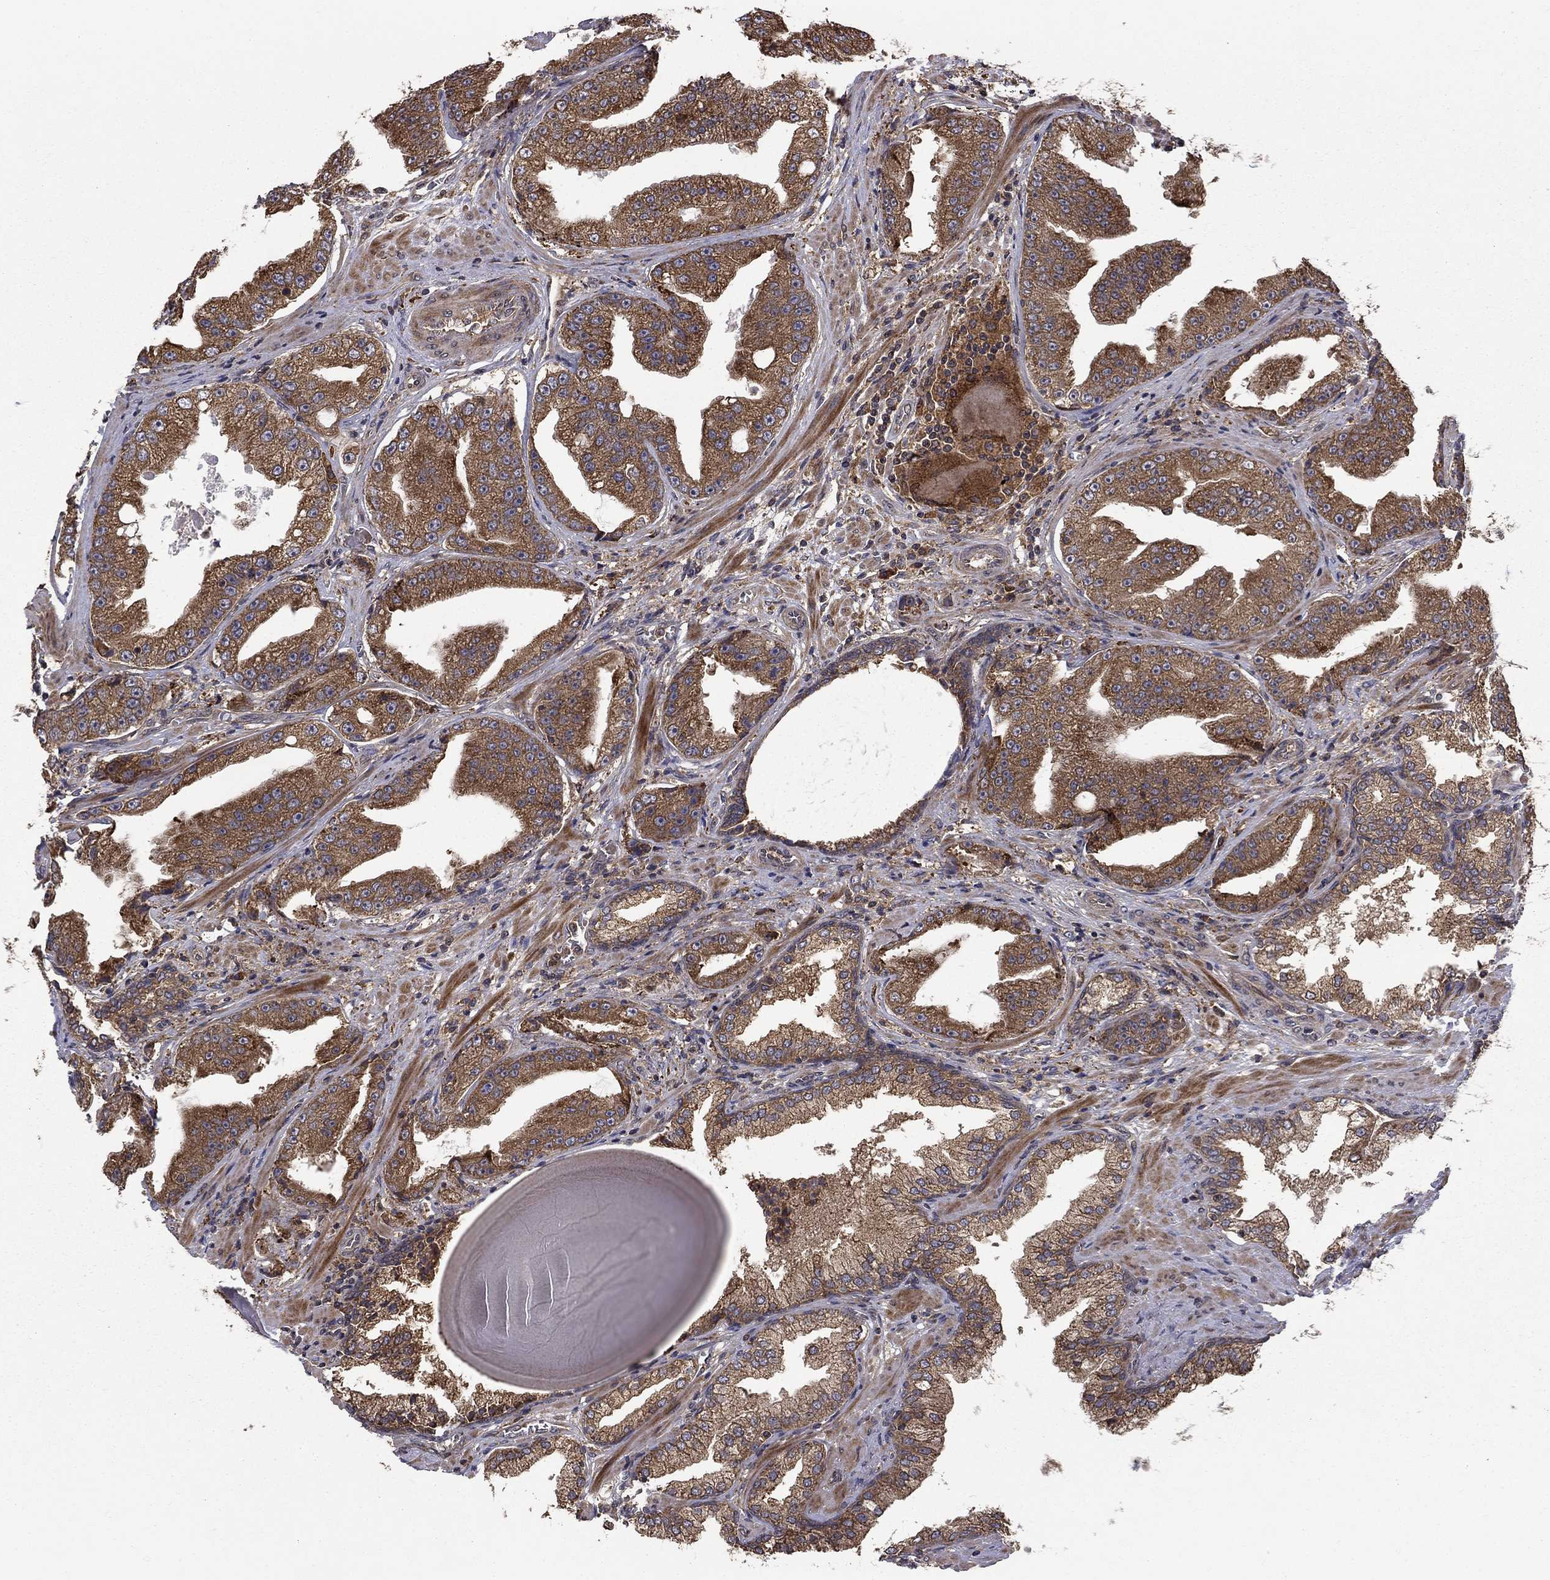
{"staining": {"intensity": "moderate", "quantity": ">75%", "location": "cytoplasmic/membranous"}, "tissue": "prostate cancer", "cell_type": "Tumor cells", "image_type": "cancer", "snomed": [{"axis": "morphology", "description": "Adenocarcinoma, Low grade"}, {"axis": "topography", "description": "Prostate"}], "caption": "Tumor cells display medium levels of moderate cytoplasmic/membranous expression in about >75% of cells in human adenocarcinoma (low-grade) (prostate). The staining was performed using DAB (3,3'-diaminobenzidine) to visualize the protein expression in brown, while the nuclei were stained in blue with hematoxylin (Magnification: 20x).", "gene": "BABAM2", "patient": {"sex": "male", "age": 62}}